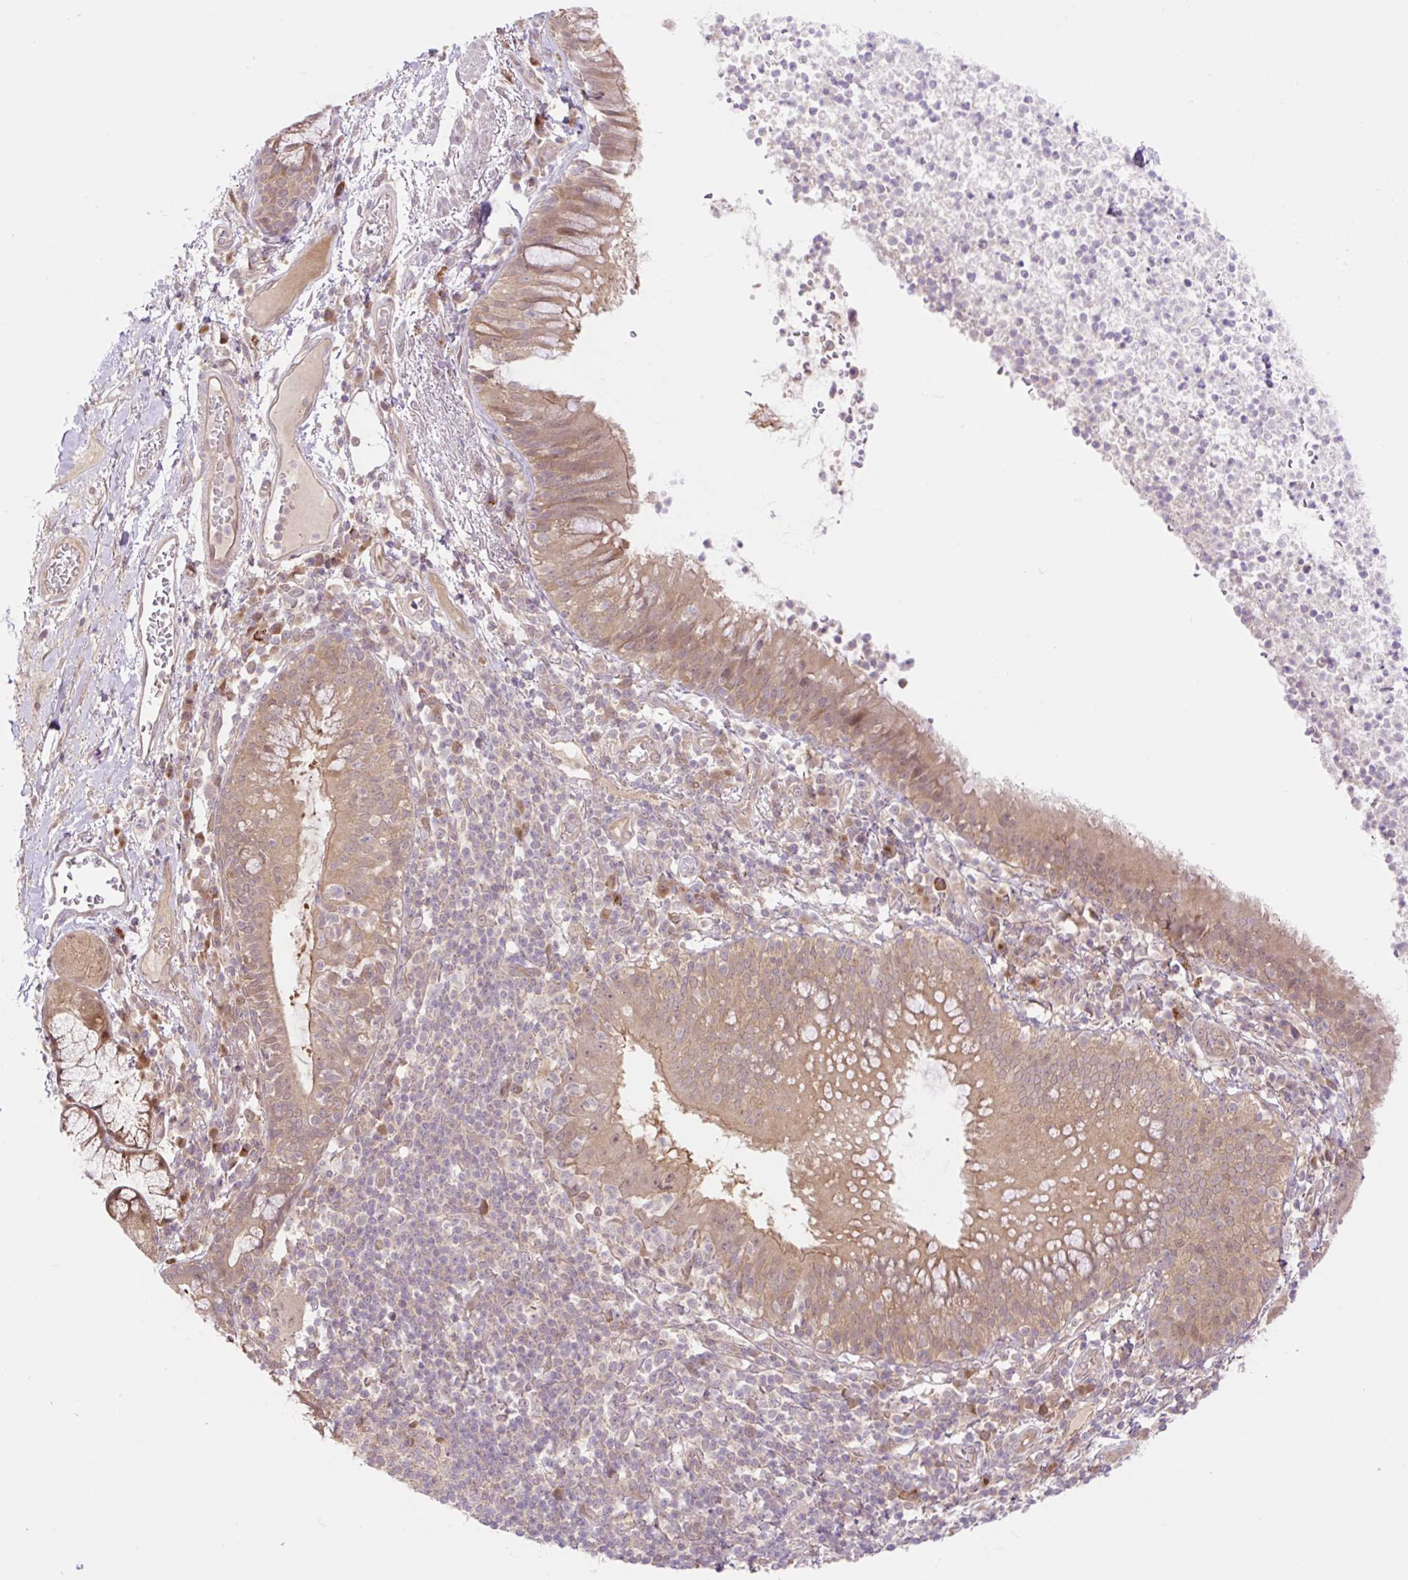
{"staining": {"intensity": "moderate", "quantity": ">75%", "location": "cytoplasmic/membranous,nuclear"}, "tissue": "bronchus", "cell_type": "Respiratory epithelial cells", "image_type": "normal", "snomed": [{"axis": "morphology", "description": "Normal tissue, NOS"}, {"axis": "topography", "description": "Cartilage tissue"}, {"axis": "topography", "description": "Bronchus"}], "caption": "A photomicrograph of bronchus stained for a protein displays moderate cytoplasmic/membranous,nuclear brown staining in respiratory epithelial cells. (Stains: DAB (3,3'-diaminobenzidine) in brown, nuclei in blue, Microscopy: brightfield microscopy at high magnification).", "gene": "VPS25", "patient": {"sex": "male", "age": 56}}